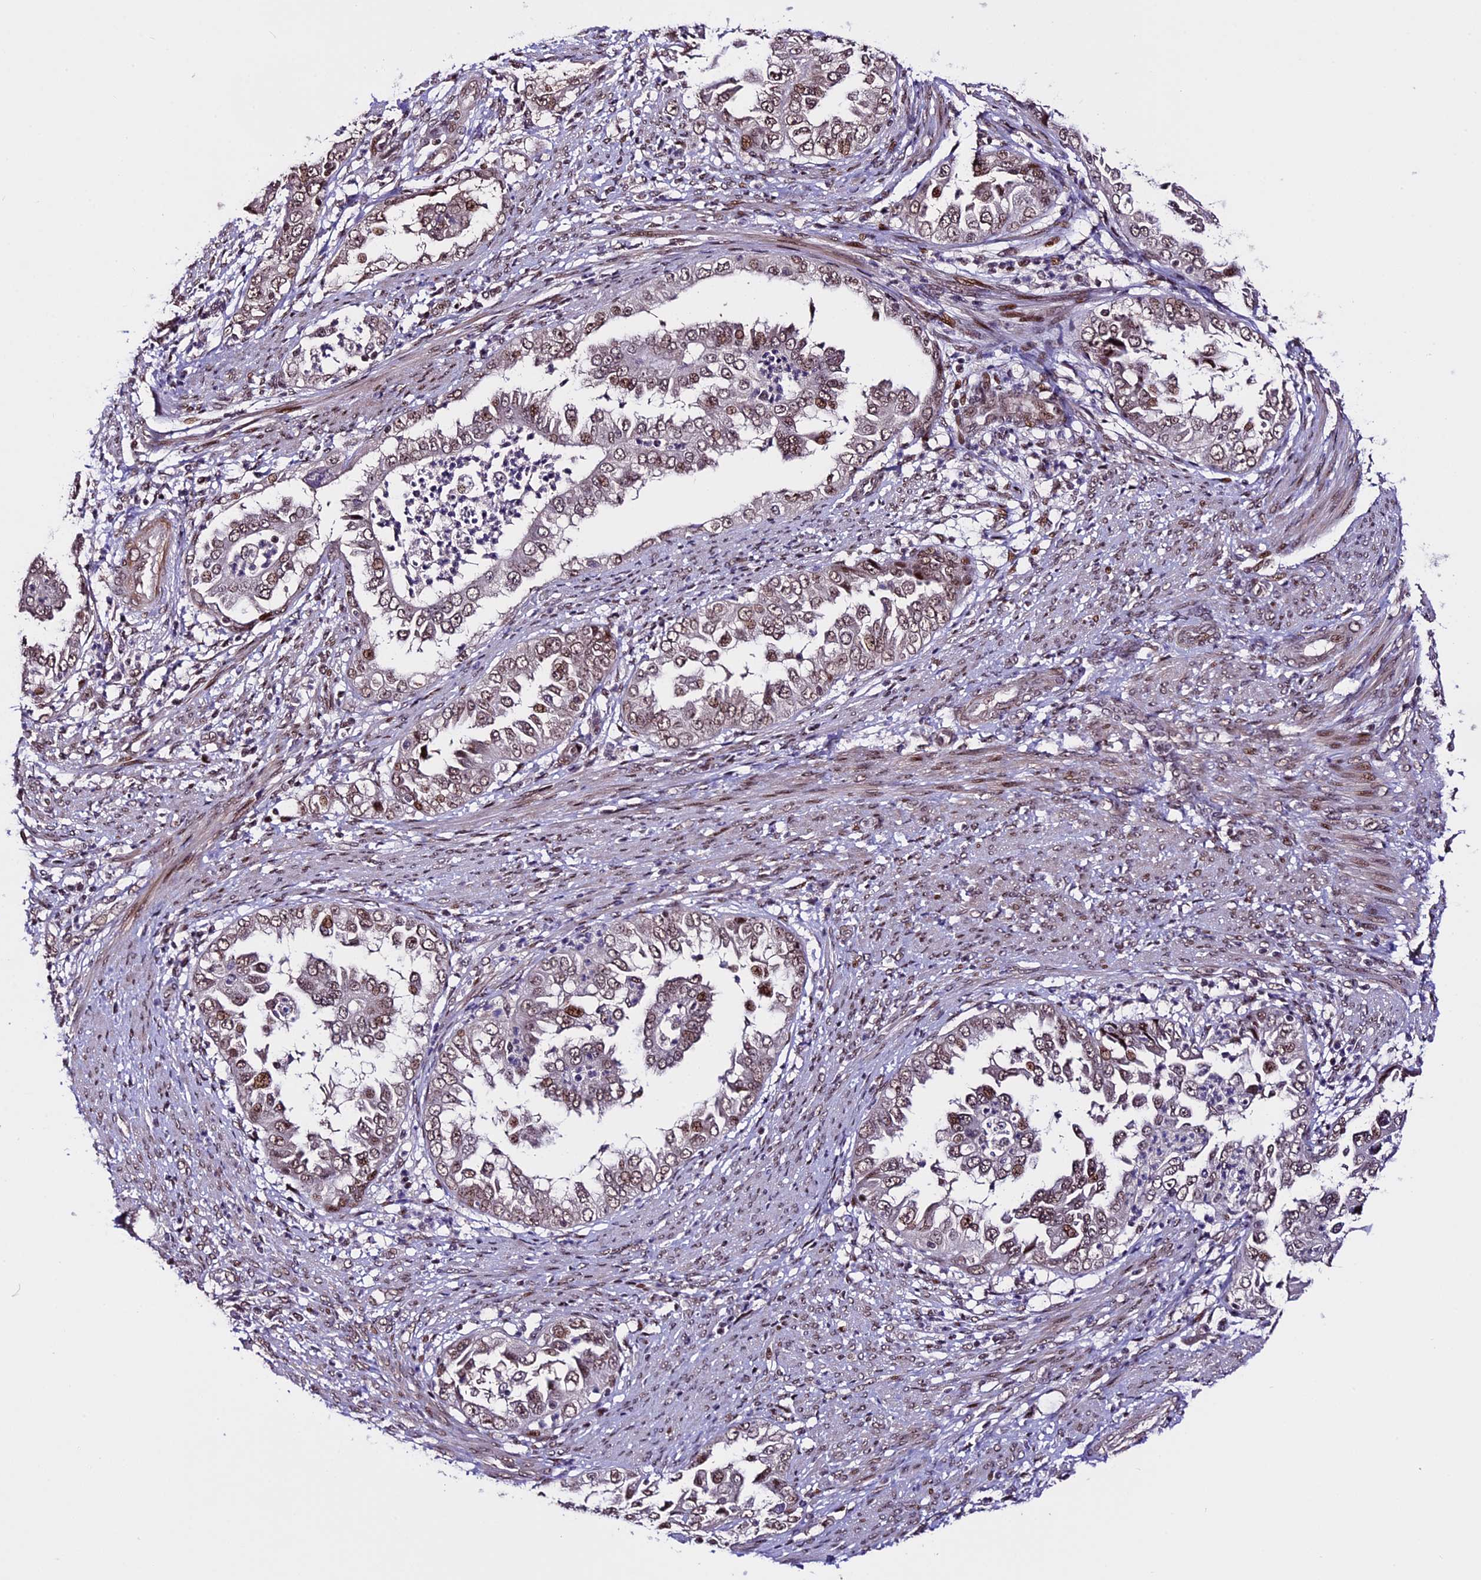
{"staining": {"intensity": "weak", "quantity": ">75%", "location": "nuclear"}, "tissue": "endometrial cancer", "cell_type": "Tumor cells", "image_type": "cancer", "snomed": [{"axis": "morphology", "description": "Adenocarcinoma, NOS"}, {"axis": "topography", "description": "Endometrium"}], "caption": "IHC histopathology image of endometrial cancer stained for a protein (brown), which shows low levels of weak nuclear staining in approximately >75% of tumor cells.", "gene": "TCP11L2", "patient": {"sex": "female", "age": 85}}